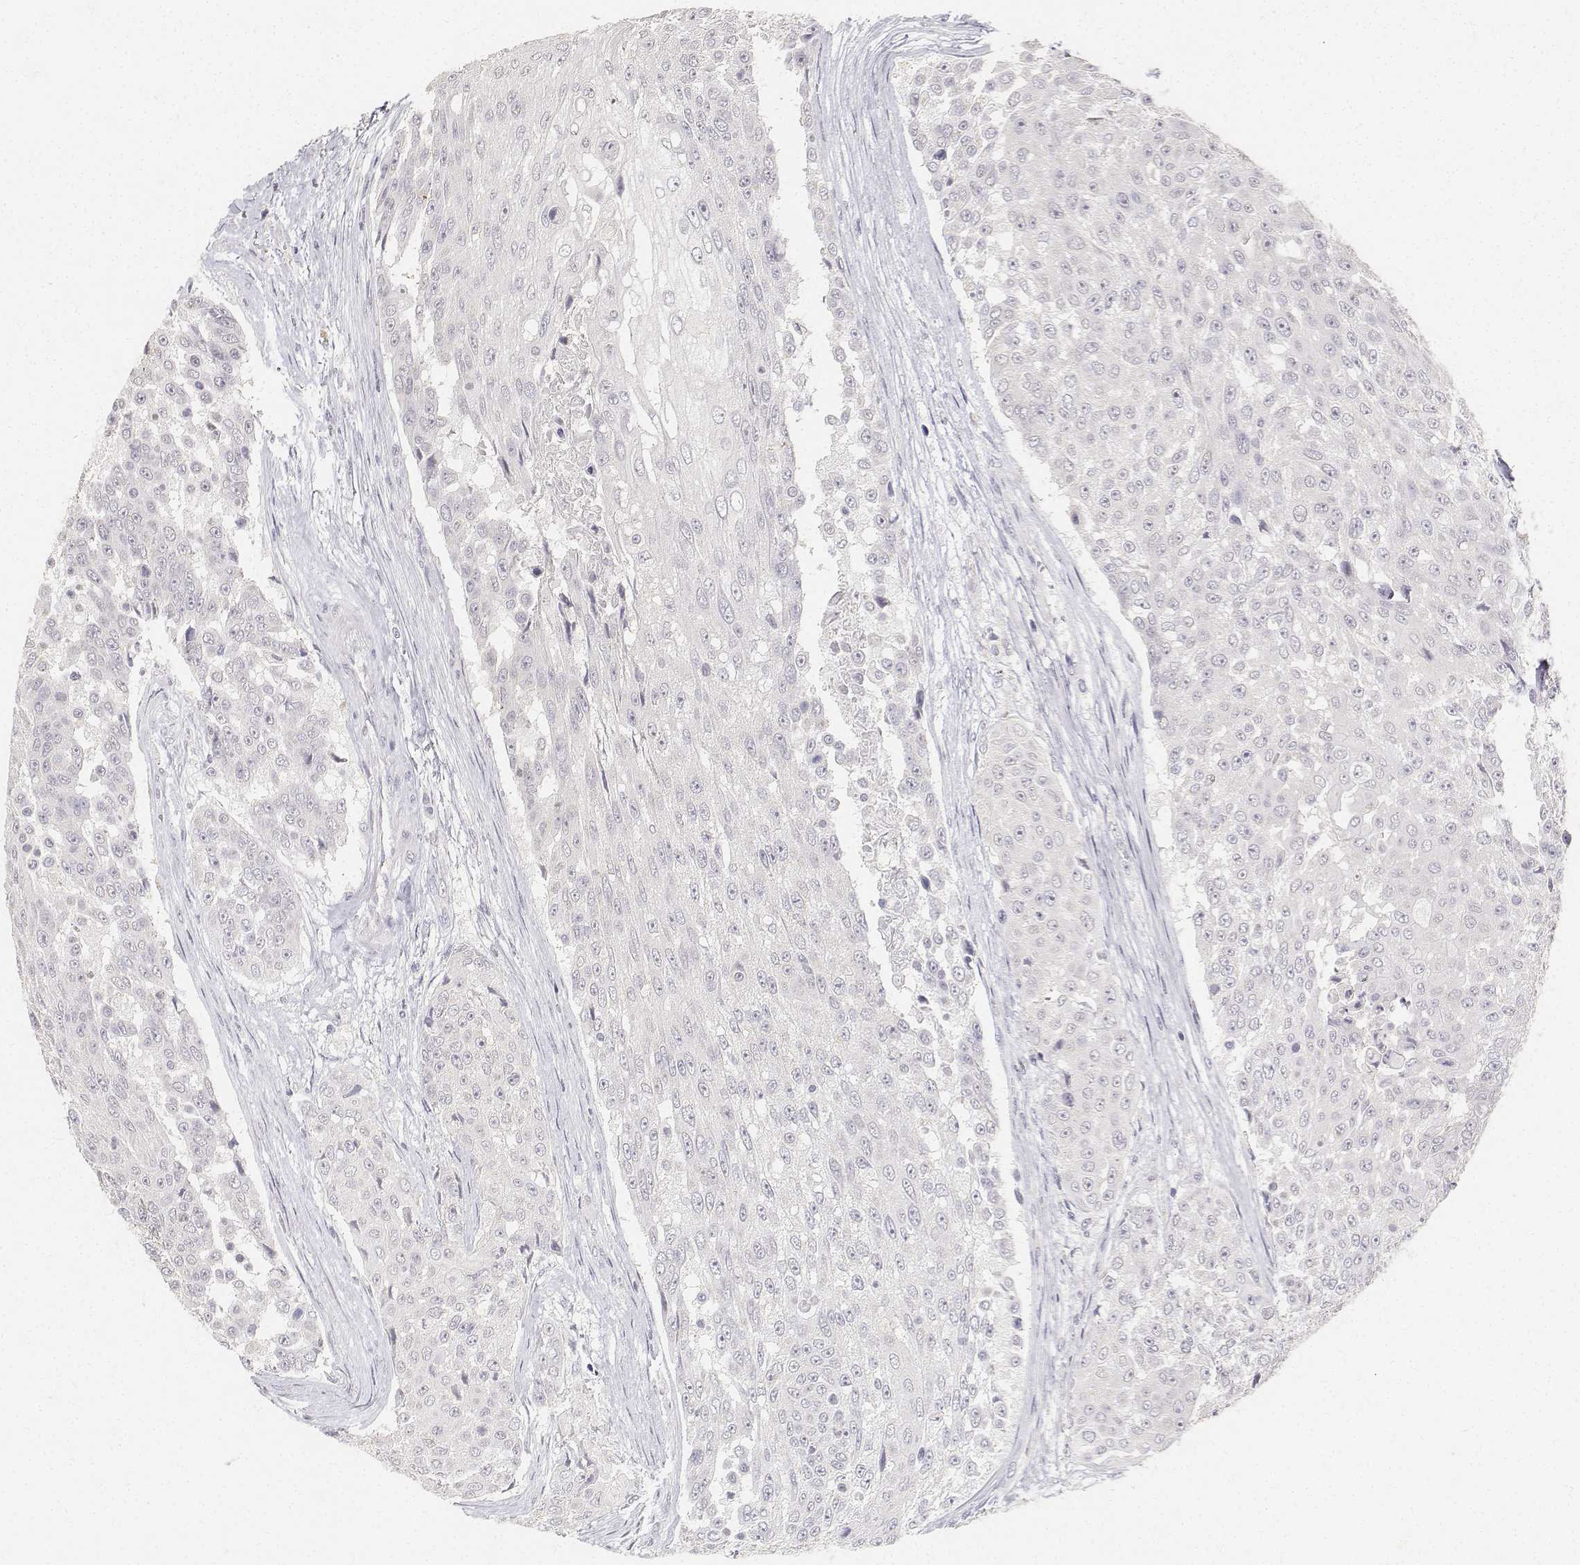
{"staining": {"intensity": "negative", "quantity": "none", "location": "none"}, "tissue": "urothelial cancer", "cell_type": "Tumor cells", "image_type": "cancer", "snomed": [{"axis": "morphology", "description": "Urothelial carcinoma, High grade"}, {"axis": "topography", "description": "Urinary bladder"}], "caption": "IHC histopathology image of neoplastic tissue: human high-grade urothelial carcinoma stained with DAB reveals no significant protein positivity in tumor cells. Nuclei are stained in blue.", "gene": "PAEP", "patient": {"sex": "female", "age": 63}}